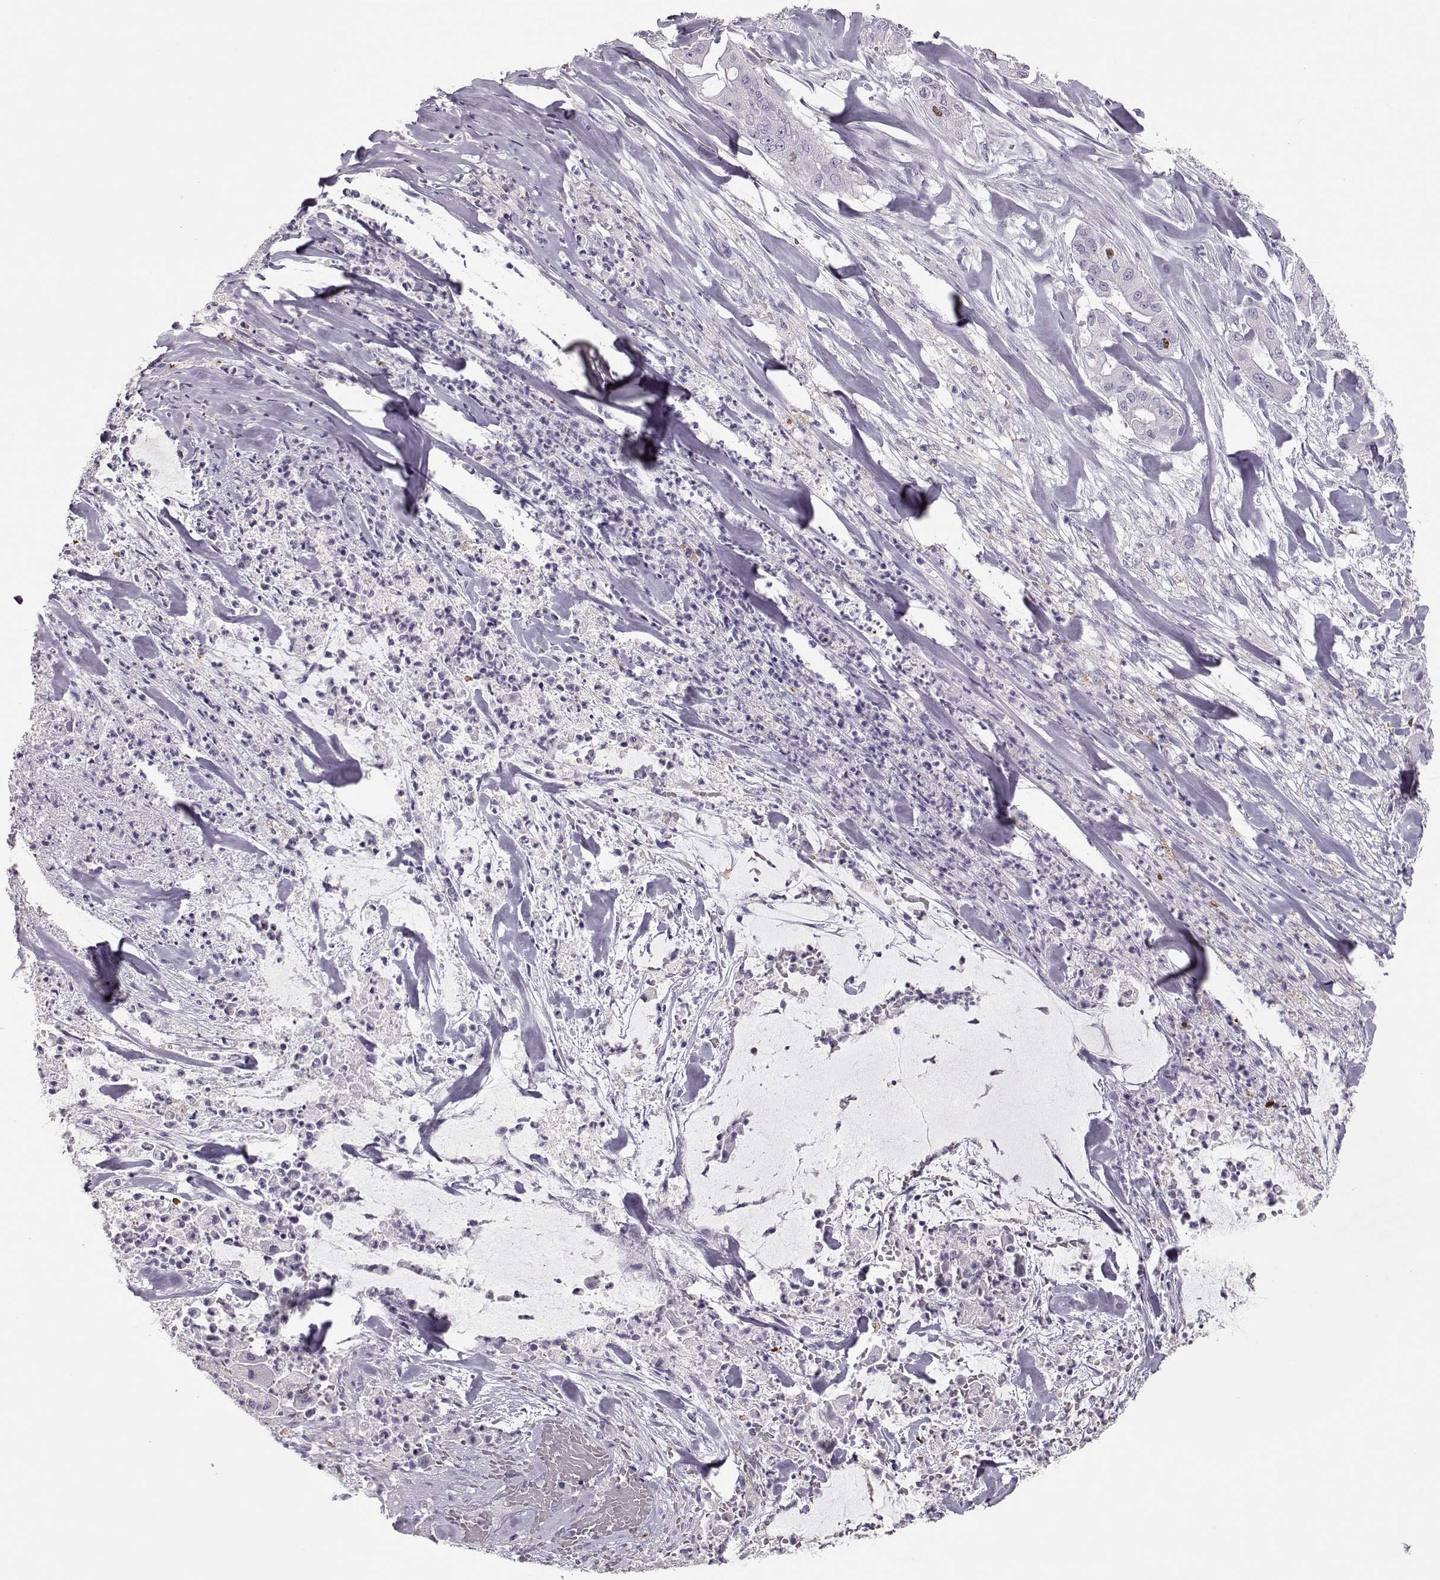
{"staining": {"intensity": "moderate", "quantity": "<25%", "location": "nuclear"}, "tissue": "pancreatic cancer", "cell_type": "Tumor cells", "image_type": "cancer", "snomed": [{"axis": "morphology", "description": "Normal tissue, NOS"}, {"axis": "morphology", "description": "Inflammation, NOS"}, {"axis": "morphology", "description": "Adenocarcinoma, NOS"}, {"axis": "topography", "description": "Pancreas"}], "caption": "Moderate nuclear protein staining is identified in approximately <25% of tumor cells in pancreatic cancer (adenocarcinoma). (DAB (3,3'-diaminobenzidine) IHC with brightfield microscopy, high magnification).", "gene": "SGO1", "patient": {"sex": "male", "age": 57}}